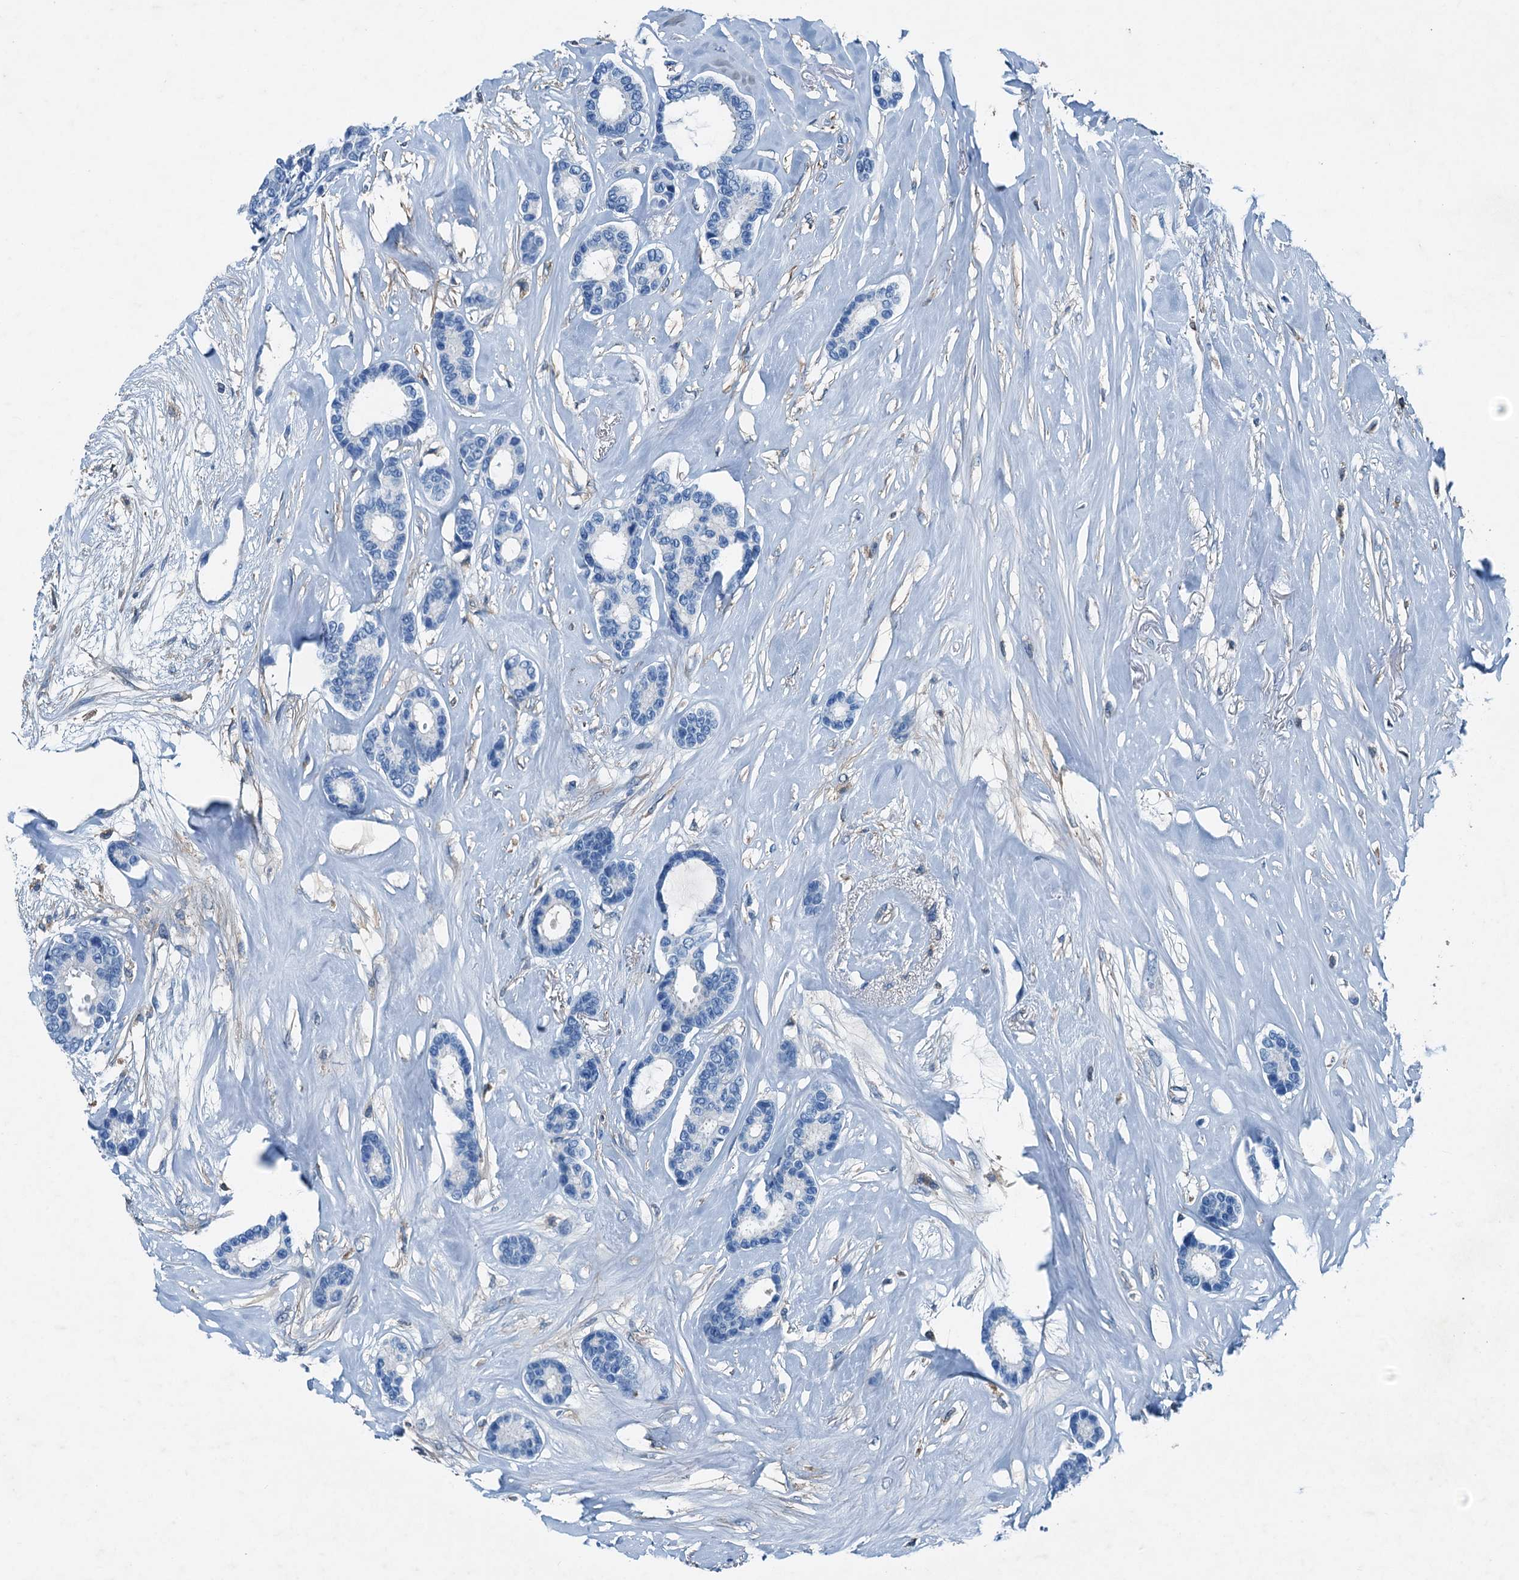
{"staining": {"intensity": "negative", "quantity": "none", "location": "none"}, "tissue": "breast cancer", "cell_type": "Tumor cells", "image_type": "cancer", "snomed": [{"axis": "morphology", "description": "Duct carcinoma"}, {"axis": "topography", "description": "Breast"}], "caption": "A high-resolution micrograph shows IHC staining of breast infiltrating ductal carcinoma, which reveals no significant staining in tumor cells. The staining is performed using DAB brown chromogen with nuclei counter-stained in using hematoxylin.", "gene": "RAB3IL1", "patient": {"sex": "female", "age": 87}}